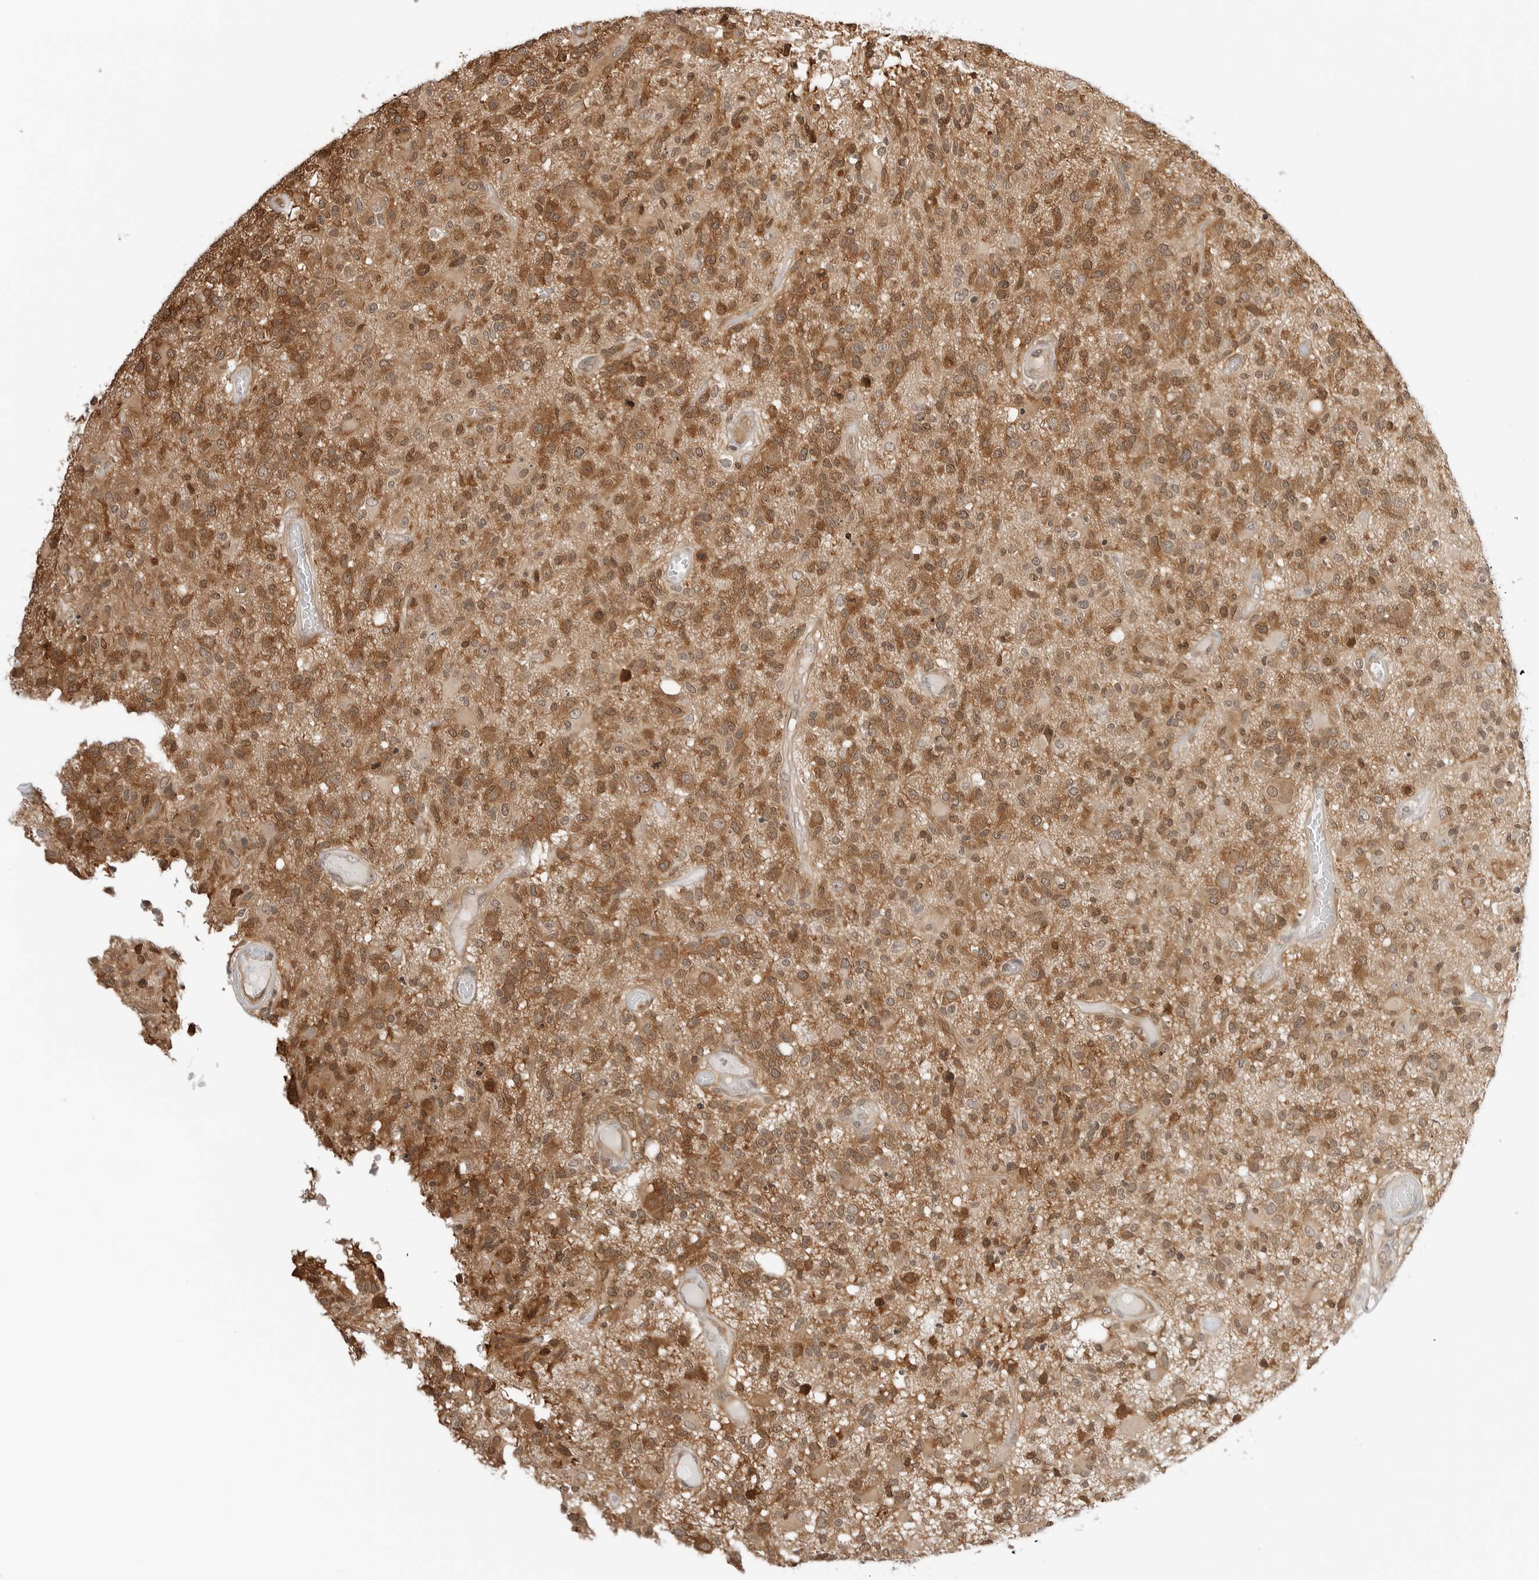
{"staining": {"intensity": "moderate", "quantity": ">75%", "location": "cytoplasmic/membranous,nuclear"}, "tissue": "glioma", "cell_type": "Tumor cells", "image_type": "cancer", "snomed": [{"axis": "morphology", "description": "Glioma, malignant, High grade"}, {"axis": "morphology", "description": "Glioblastoma, NOS"}, {"axis": "topography", "description": "Brain"}], "caption": "Tumor cells show medium levels of moderate cytoplasmic/membranous and nuclear positivity in approximately >75% of cells in human glioma.", "gene": "NUDC", "patient": {"sex": "male", "age": 60}}